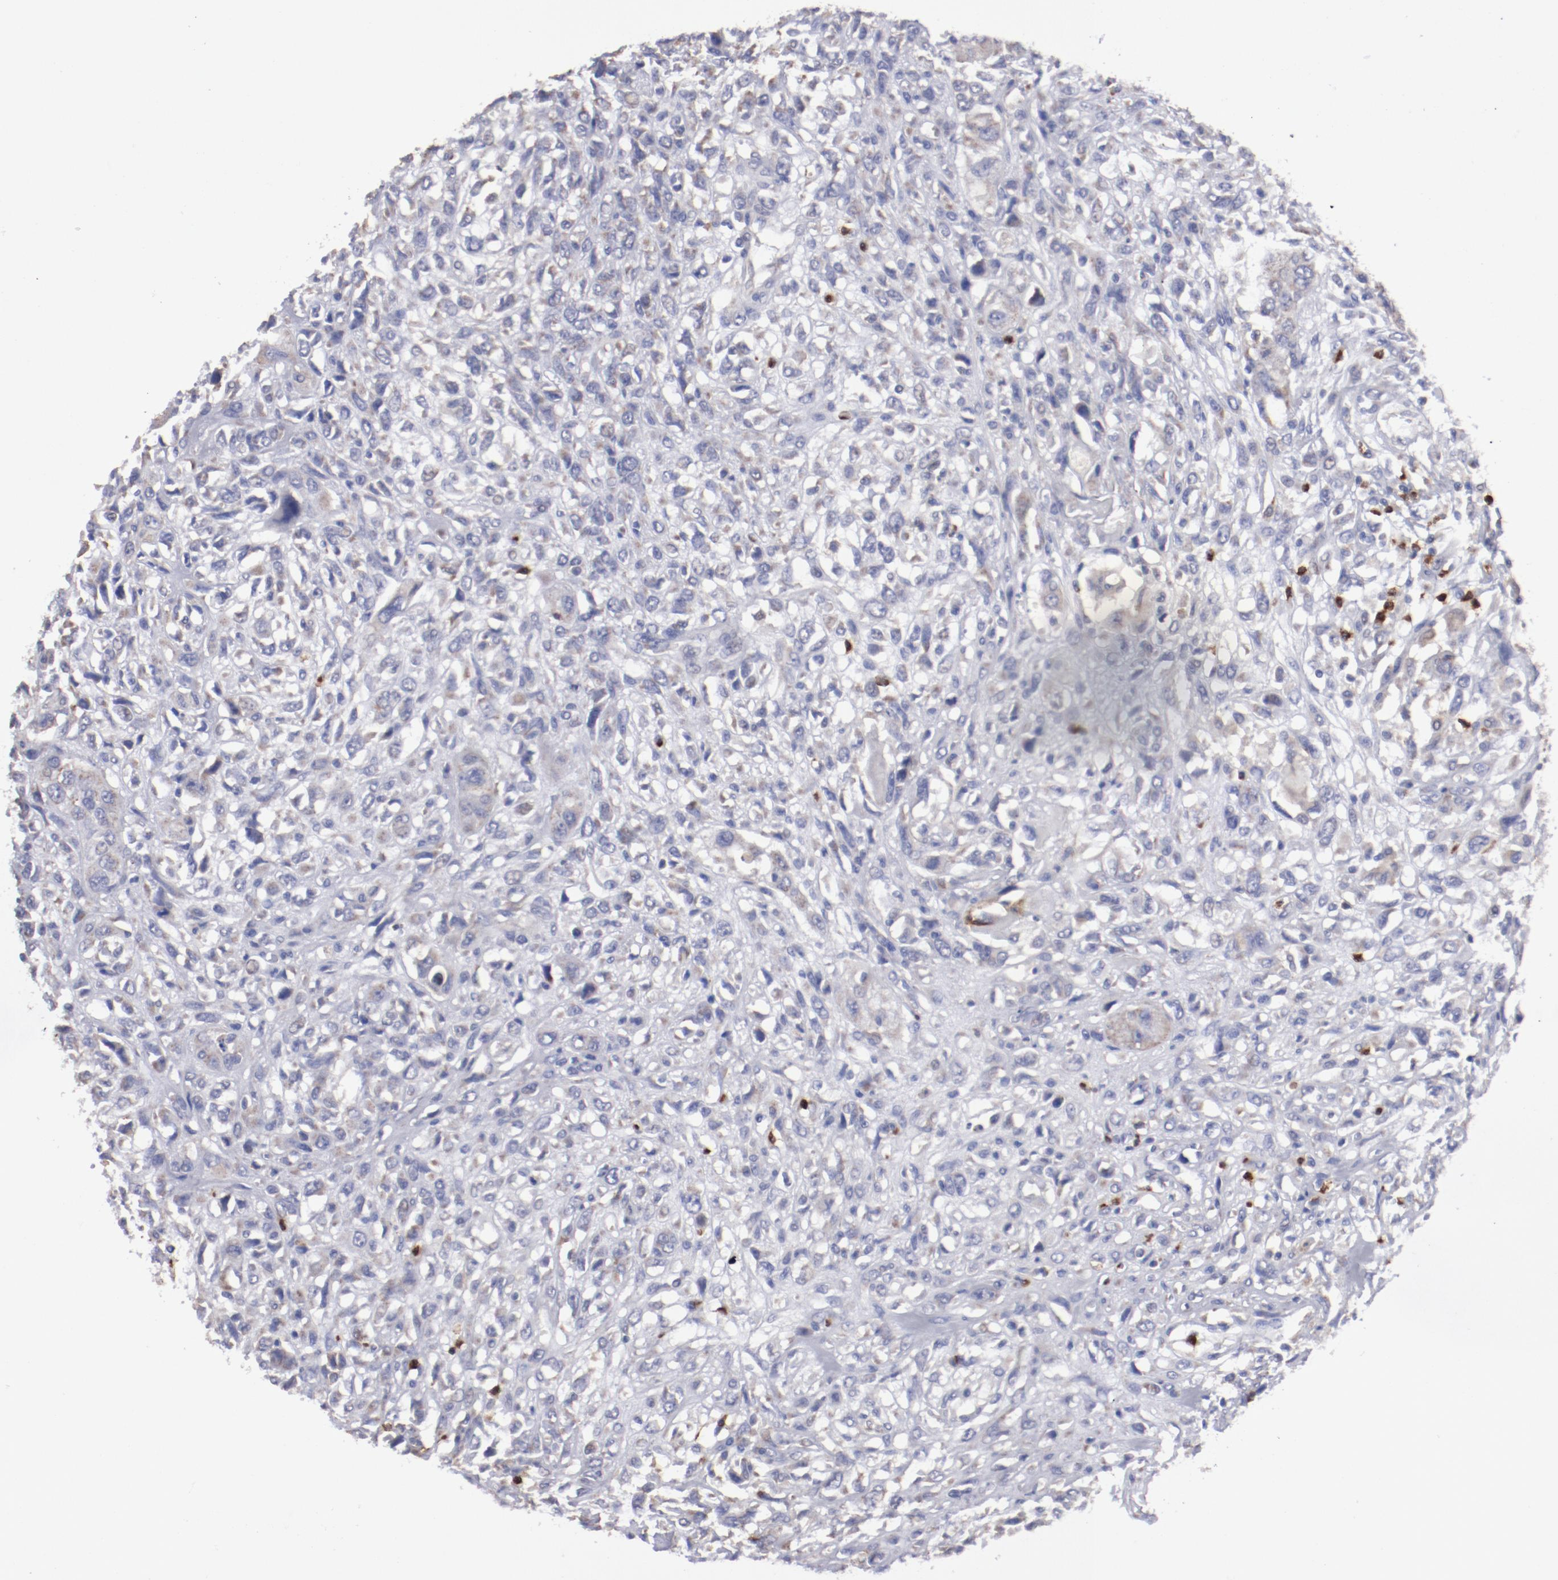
{"staining": {"intensity": "weak", "quantity": ">75%", "location": "cytoplasmic/membranous"}, "tissue": "head and neck cancer", "cell_type": "Tumor cells", "image_type": "cancer", "snomed": [{"axis": "morphology", "description": "Neoplasm, malignant, NOS"}, {"axis": "topography", "description": "Salivary gland"}, {"axis": "topography", "description": "Head-Neck"}], "caption": "Head and neck neoplasm (malignant) was stained to show a protein in brown. There is low levels of weak cytoplasmic/membranous expression in about >75% of tumor cells. (DAB IHC, brown staining for protein, blue staining for nuclei).", "gene": "FGR", "patient": {"sex": "male", "age": 43}}